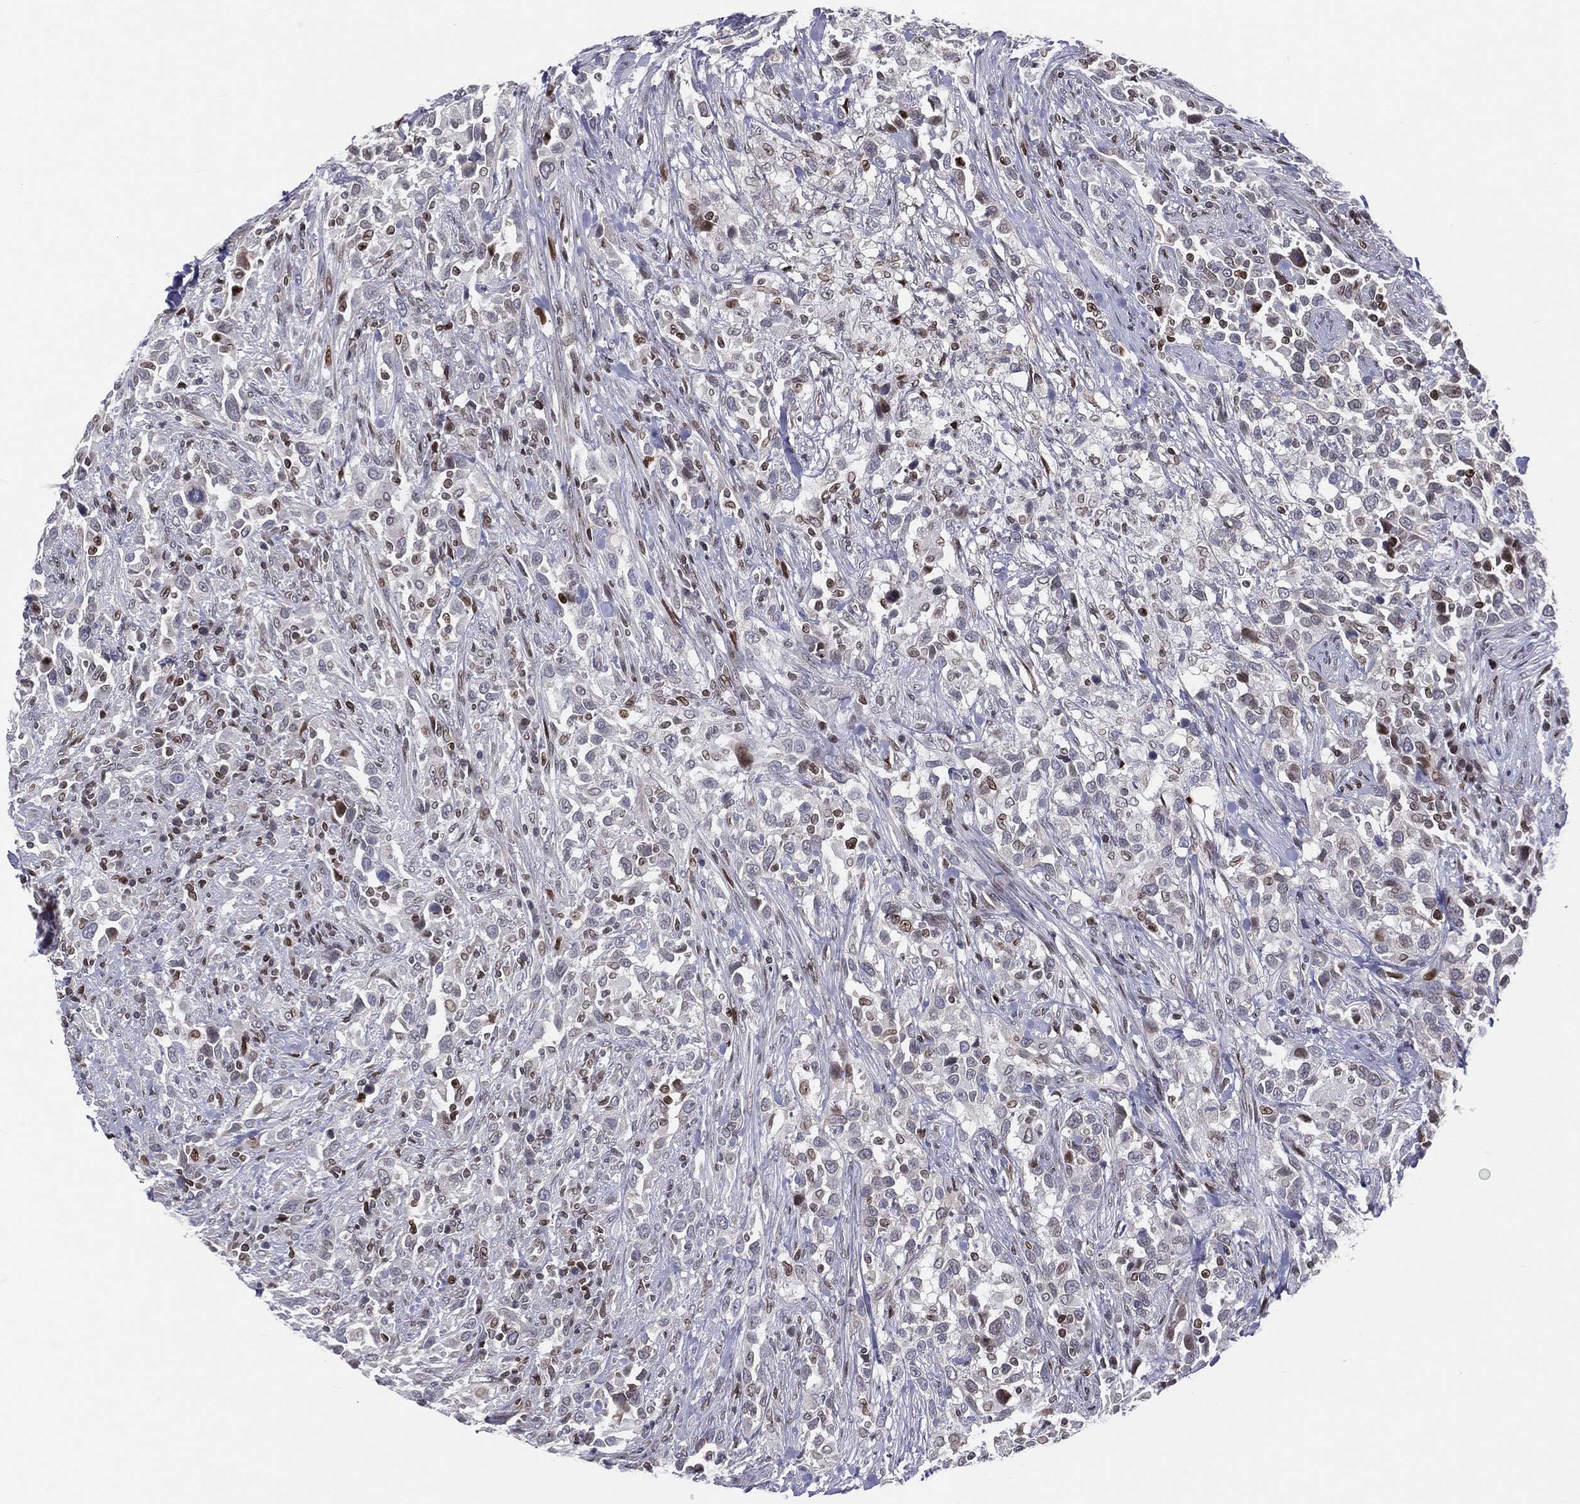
{"staining": {"intensity": "moderate", "quantity": "25%-75%", "location": "nuclear"}, "tissue": "urothelial cancer", "cell_type": "Tumor cells", "image_type": "cancer", "snomed": [{"axis": "morphology", "description": "Urothelial carcinoma, NOS"}, {"axis": "morphology", "description": "Urothelial carcinoma, High grade"}, {"axis": "topography", "description": "Urinary bladder"}], "caption": "The micrograph displays staining of urothelial carcinoma (high-grade), revealing moderate nuclear protein expression (brown color) within tumor cells.", "gene": "DBF4B", "patient": {"sex": "female", "age": 64}}